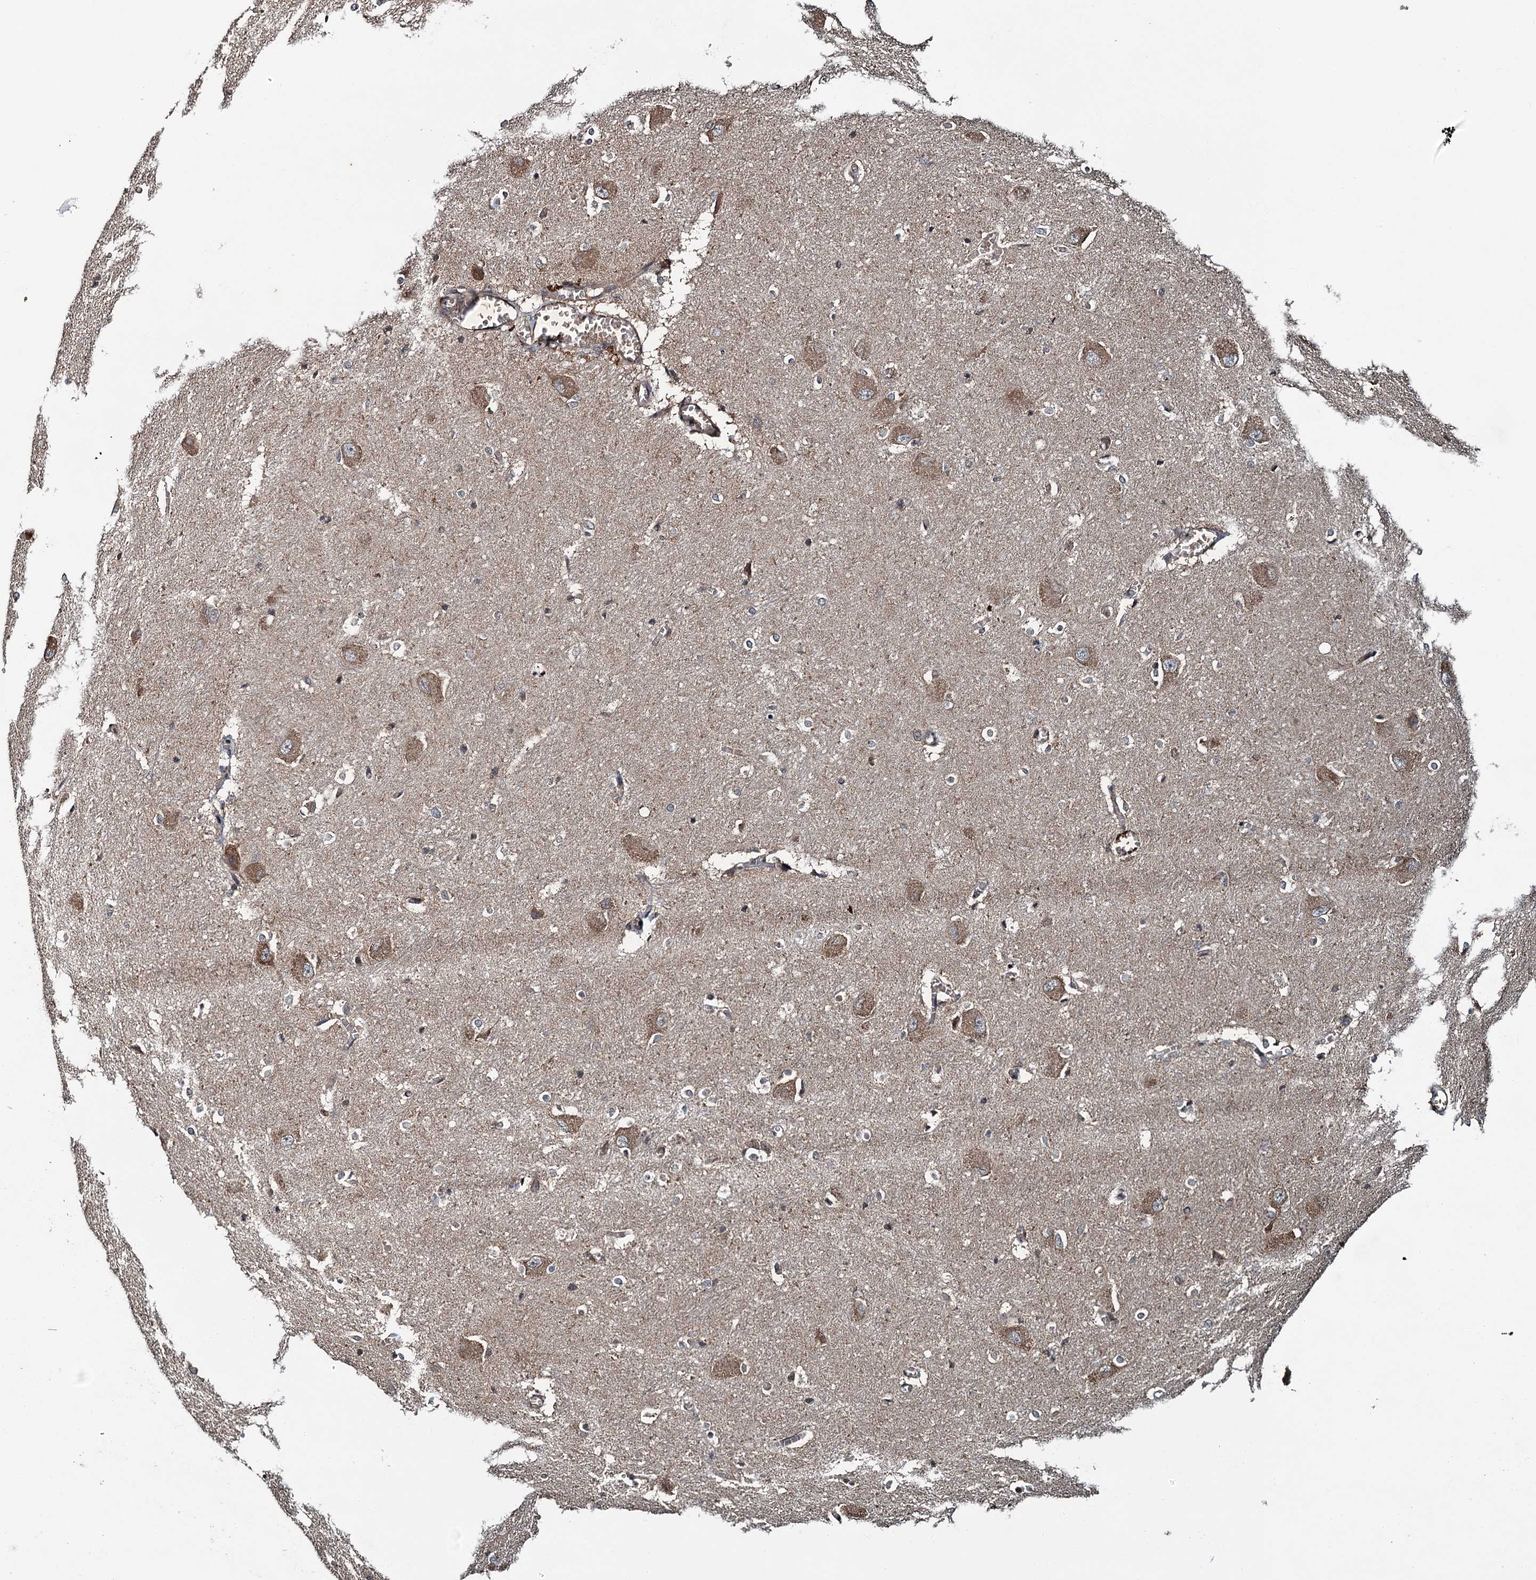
{"staining": {"intensity": "weak", "quantity": "25%-75%", "location": "cytoplasmic/membranous"}, "tissue": "caudate", "cell_type": "Glial cells", "image_type": "normal", "snomed": [{"axis": "morphology", "description": "Normal tissue, NOS"}, {"axis": "topography", "description": "Lateral ventricle wall"}], "caption": "The histopathology image shows staining of normal caudate, revealing weak cytoplasmic/membranous protein staining (brown color) within glial cells. The staining is performed using DAB (3,3'-diaminobenzidine) brown chromogen to label protein expression. The nuclei are counter-stained blue using hematoxylin.", "gene": "SNX32", "patient": {"sex": "male", "age": 37}}